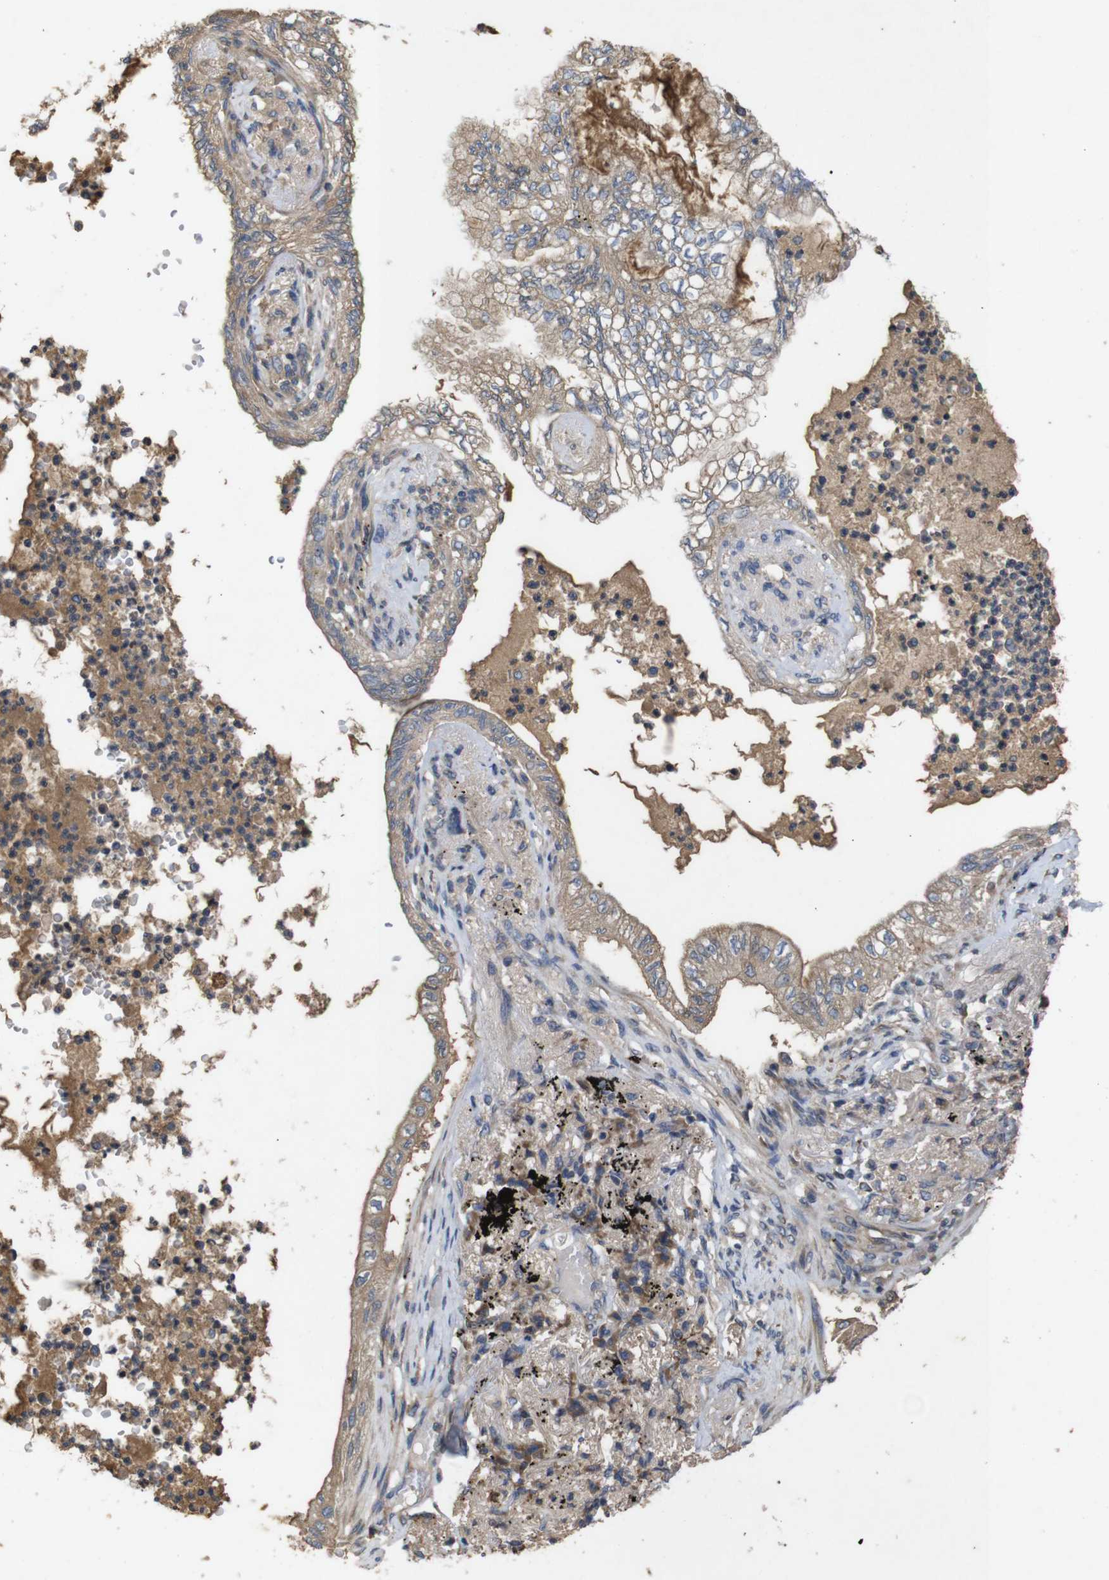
{"staining": {"intensity": "weak", "quantity": "25%-75%", "location": "cytoplasmic/membranous"}, "tissue": "lung cancer", "cell_type": "Tumor cells", "image_type": "cancer", "snomed": [{"axis": "morphology", "description": "Normal tissue, NOS"}, {"axis": "morphology", "description": "Adenocarcinoma, NOS"}, {"axis": "topography", "description": "Bronchus"}, {"axis": "topography", "description": "Lung"}], "caption": "Weak cytoplasmic/membranous positivity is seen in about 25%-75% of tumor cells in lung cancer (adenocarcinoma). Nuclei are stained in blue.", "gene": "PTPN1", "patient": {"sex": "female", "age": 70}}